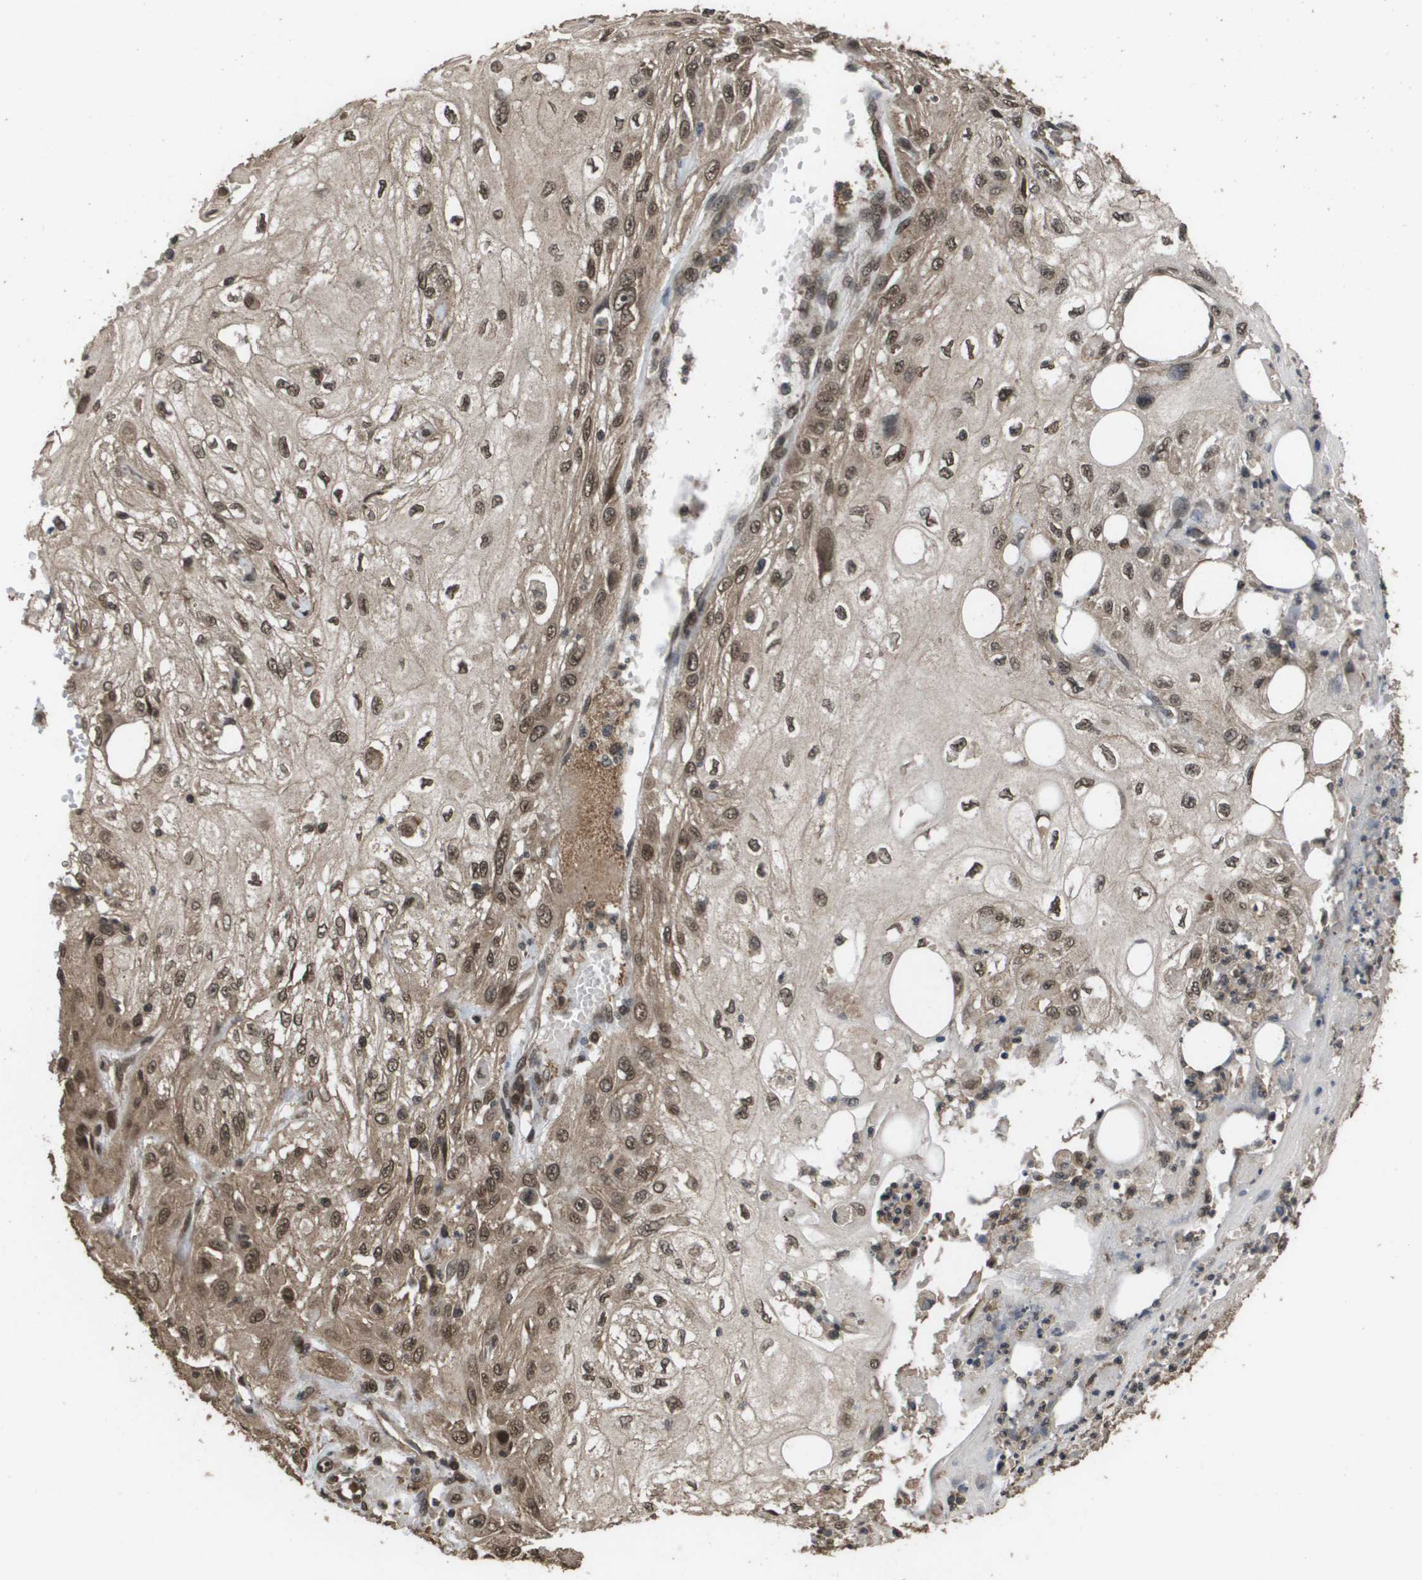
{"staining": {"intensity": "moderate", "quantity": ">75%", "location": "cytoplasmic/membranous,nuclear"}, "tissue": "skin cancer", "cell_type": "Tumor cells", "image_type": "cancer", "snomed": [{"axis": "morphology", "description": "Squamous cell carcinoma, NOS"}, {"axis": "topography", "description": "Skin"}], "caption": "A high-resolution histopathology image shows immunohistochemistry (IHC) staining of skin cancer (squamous cell carcinoma), which exhibits moderate cytoplasmic/membranous and nuclear staining in approximately >75% of tumor cells. The staining was performed using DAB (3,3'-diaminobenzidine) to visualize the protein expression in brown, while the nuclei were stained in blue with hematoxylin (Magnification: 20x).", "gene": "AXIN2", "patient": {"sex": "male", "age": 75}}